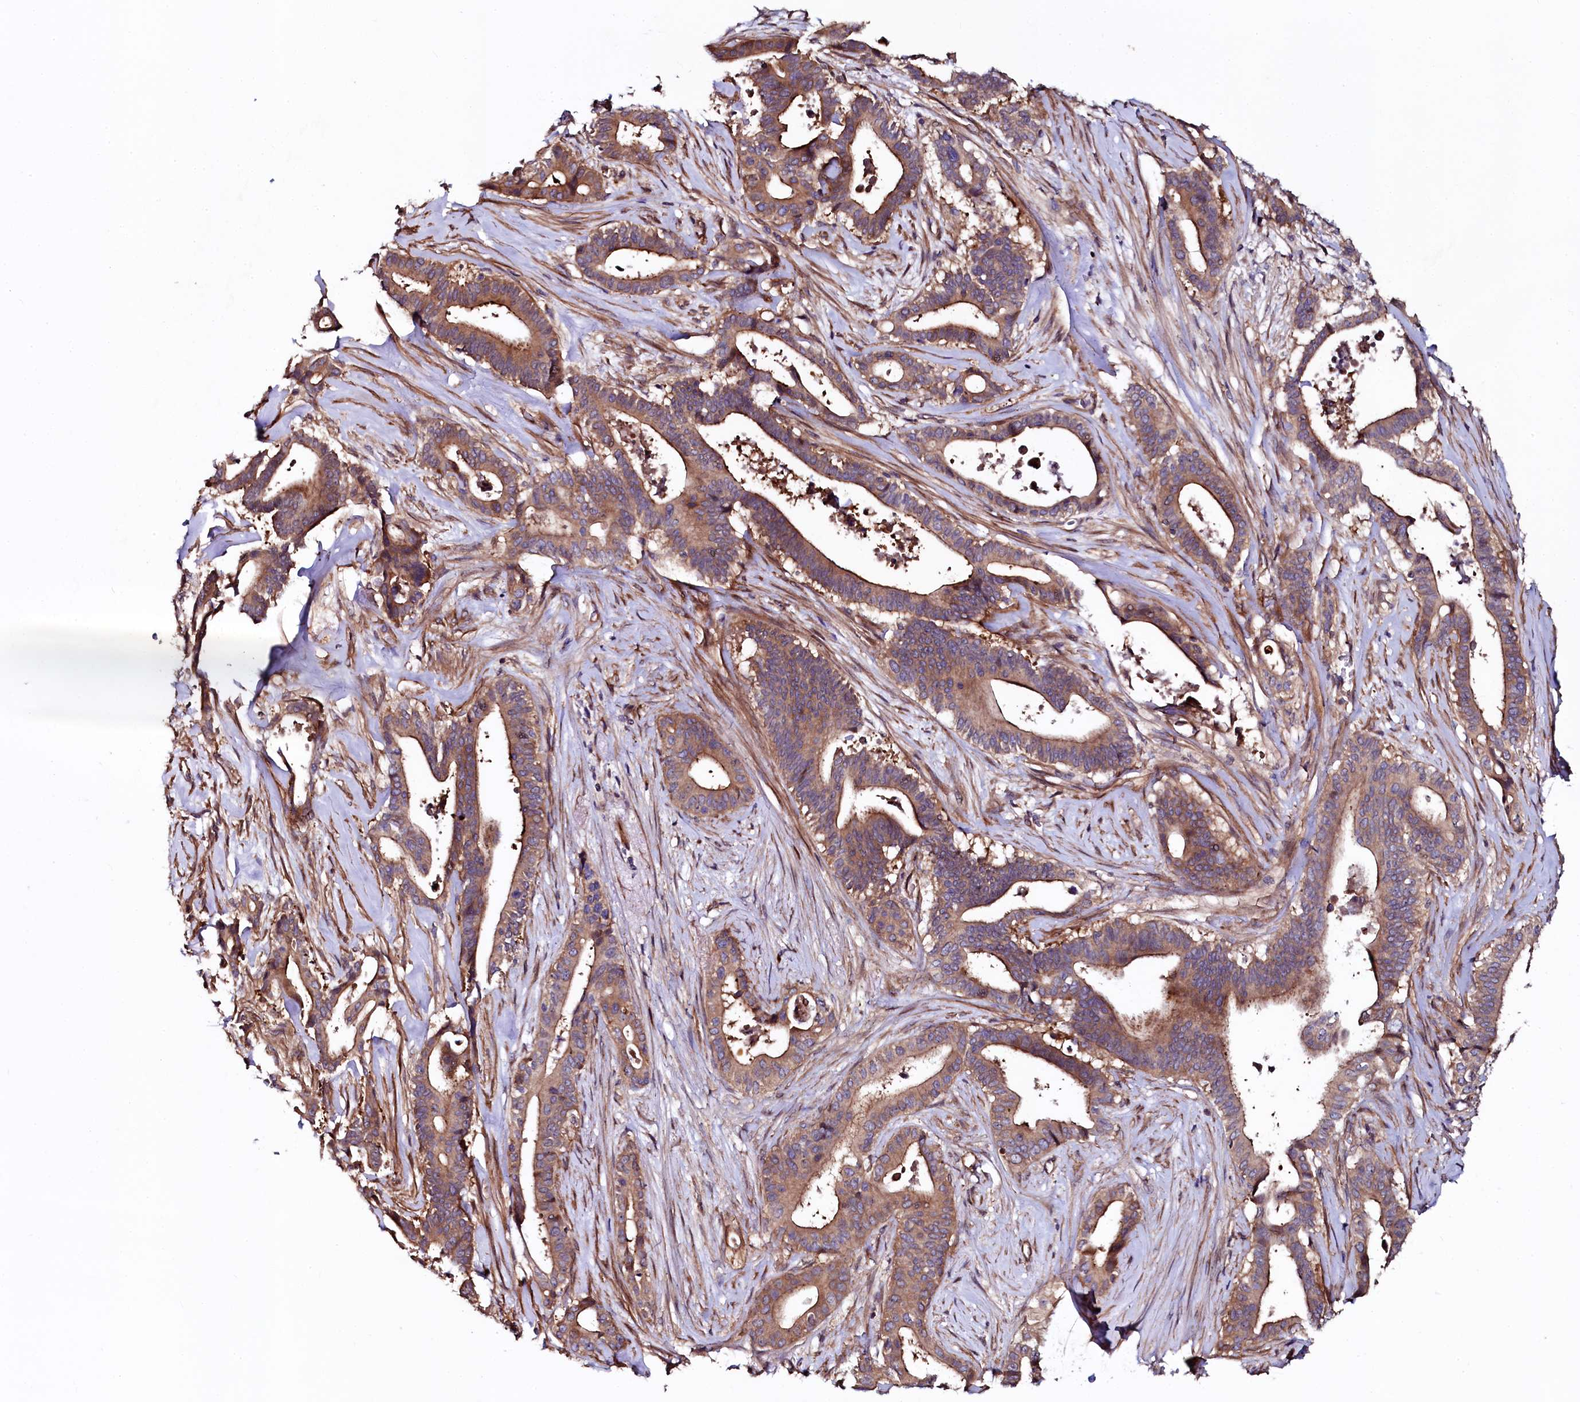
{"staining": {"intensity": "moderate", "quantity": ">75%", "location": "cytoplasmic/membranous"}, "tissue": "pancreatic cancer", "cell_type": "Tumor cells", "image_type": "cancer", "snomed": [{"axis": "morphology", "description": "Adenocarcinoma, NOS"}, {"axis": "topography", "description": "Pancreas"}], "caption": "This histopathology image demonstrates pancreatic cancer stained with immunohistochemistry to label a protein in brown. The cytoplasmic/membranous of tumor cells show moderate positivity for the protein. Nuclei are counter-stained blue.", "gene": "USPL1", "patient": {"sex": "female", "age": 77}}